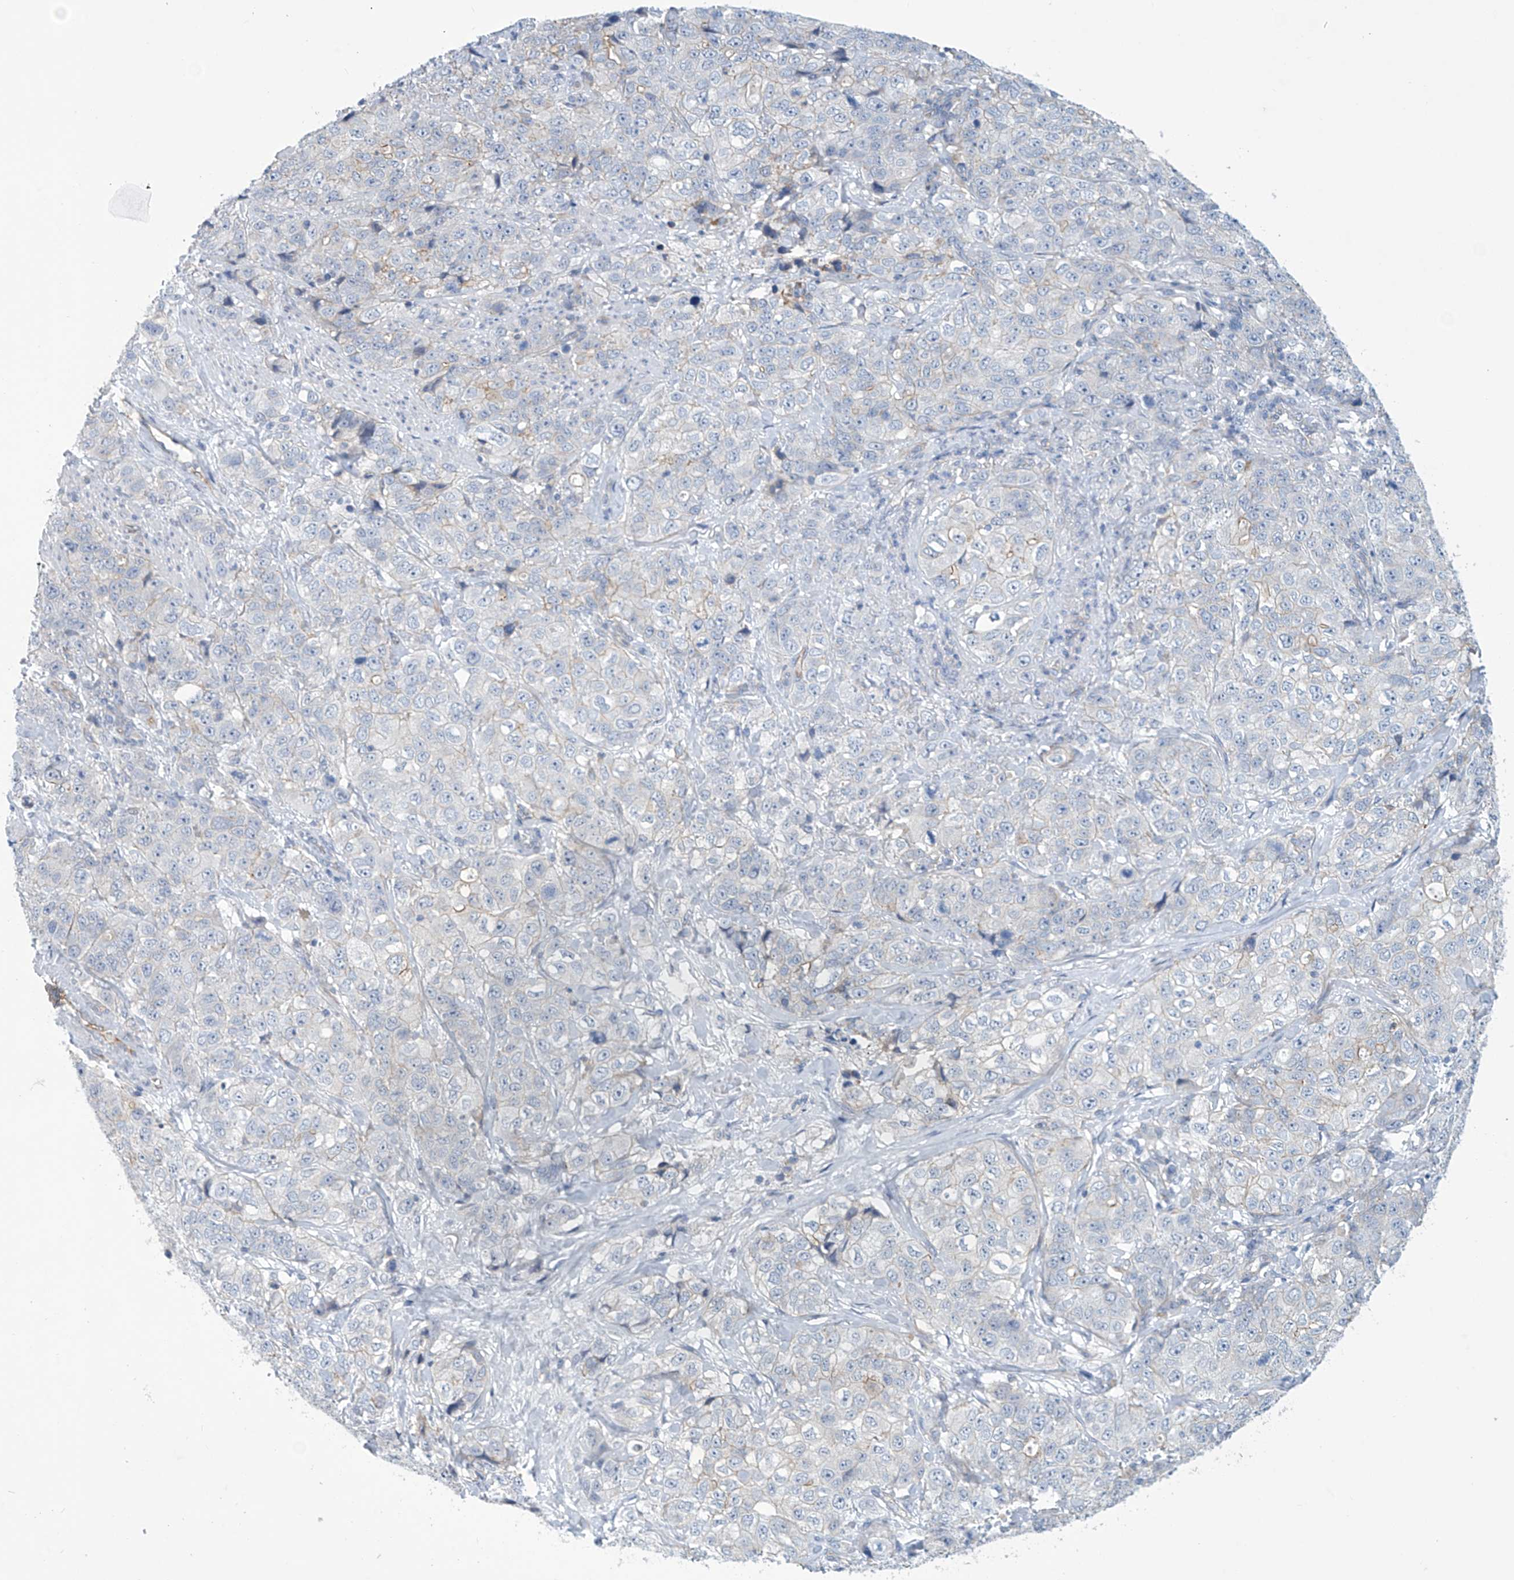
{"staining": {"intensity": "negative", "quantity": "none", "location": "none"}, "tissue": "stomach cancer", "cell_type": "Tumor cells", "image_type": "cancer", "snomed": [{"axis": "morphology", "description": "Adenocarcinoma, NOS"}, {"axis": "topography", "description": "Stomach"}], "caption": "Immunohistochemistry histopathology image of neoplastic tissue: human stomach cancer stained with DAB (3,3'-diaminobenzidine) demonstrates no significant protein expression in tumor cells.", "gene": "ABHD13", "patient": {"sex": "male", "age": 48}}